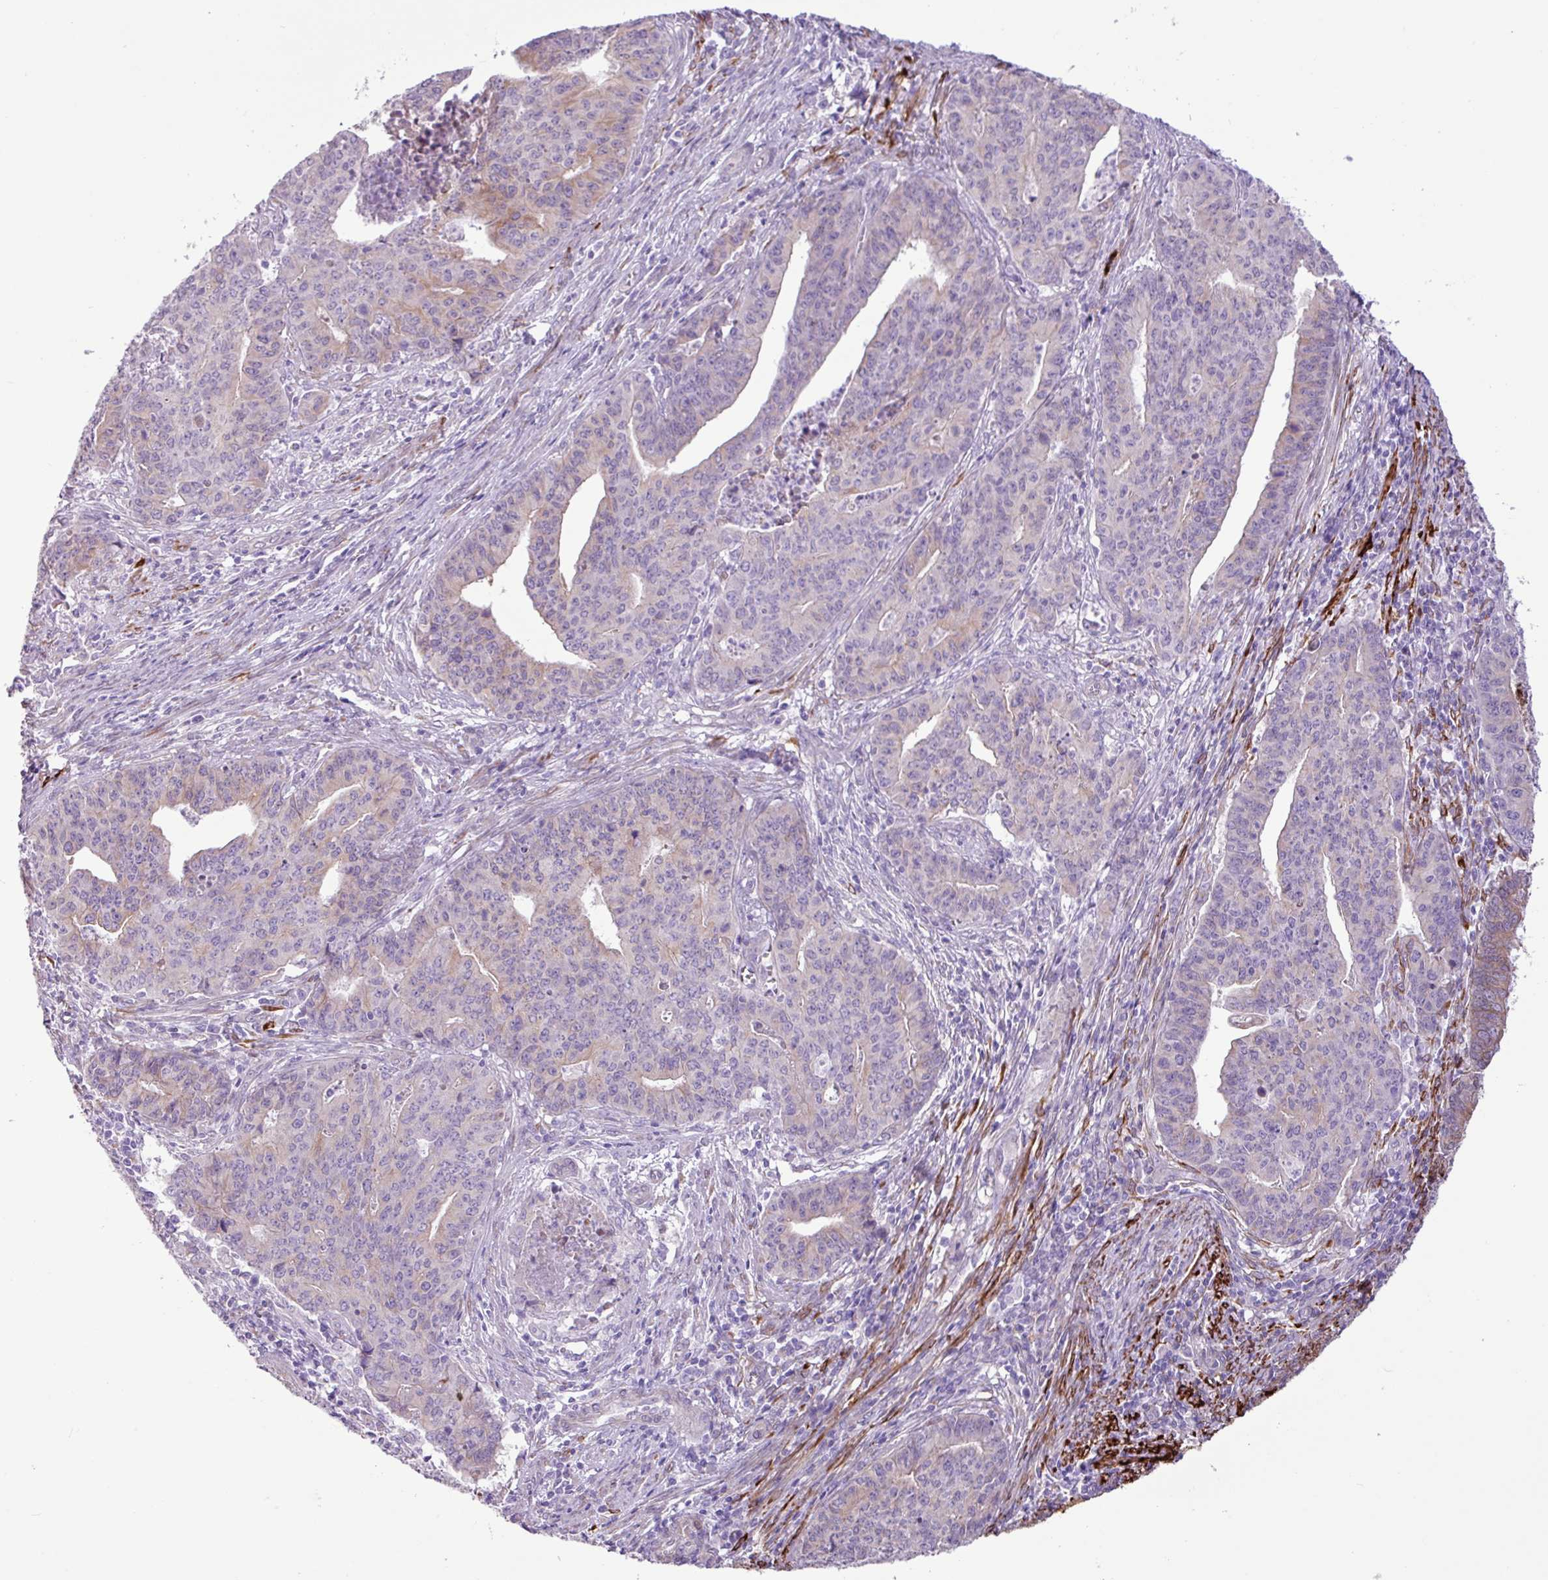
{"staining": {"intensity": "weak", "quantity": "<25%", "location": "cytoplasmic/membranous"}, "tissue": "endometrial cancer", "cell_type": "Tumor cells", "image_type": "cancer", "snomed": [{"axis": "morphology", "description": "Adenocarcinoma, NOS"}, {"axis": "topography", "description": "Endometrium"}], "caption": "Tumor cells are negative for protein expression in human endometrial adenocarcinoma.", "gene": "SLC38A1", "patient": {"sex": "female", "age": 59}}